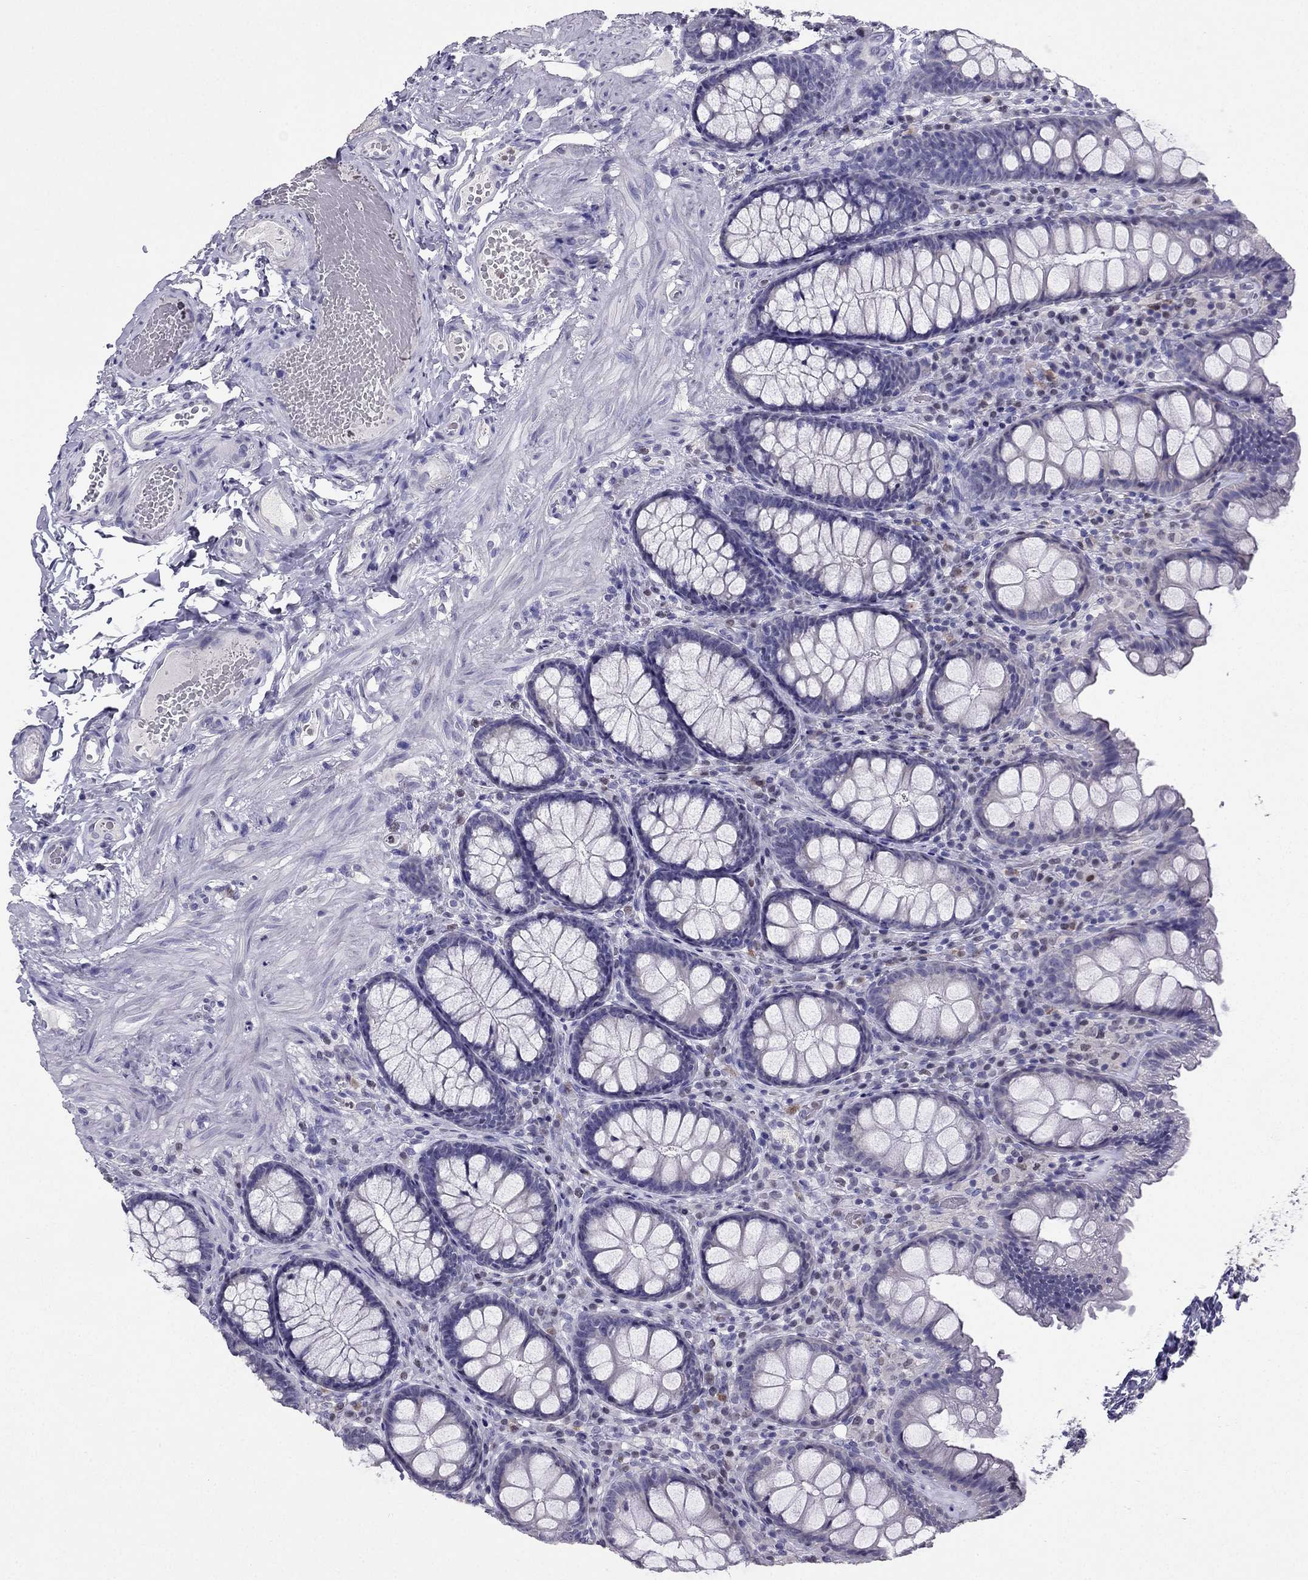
{"staining": {"intensity": "negative", "quantity": "none", "location": "none"}, "tissue": "colon", "cell_type": "Endothelial cells", "image_type": "normal", "snomed": [{"axis": "morphology", "description": "Normal tissue, NOS"}, {"axis": "topography", "description": "Colon"}], "caption": "A micrograph of colon stained for a protein demonstrates no brown staining in endothelial cells.", "gene": "ARID3A", "patient": {"sex": "female", "age": 86}}